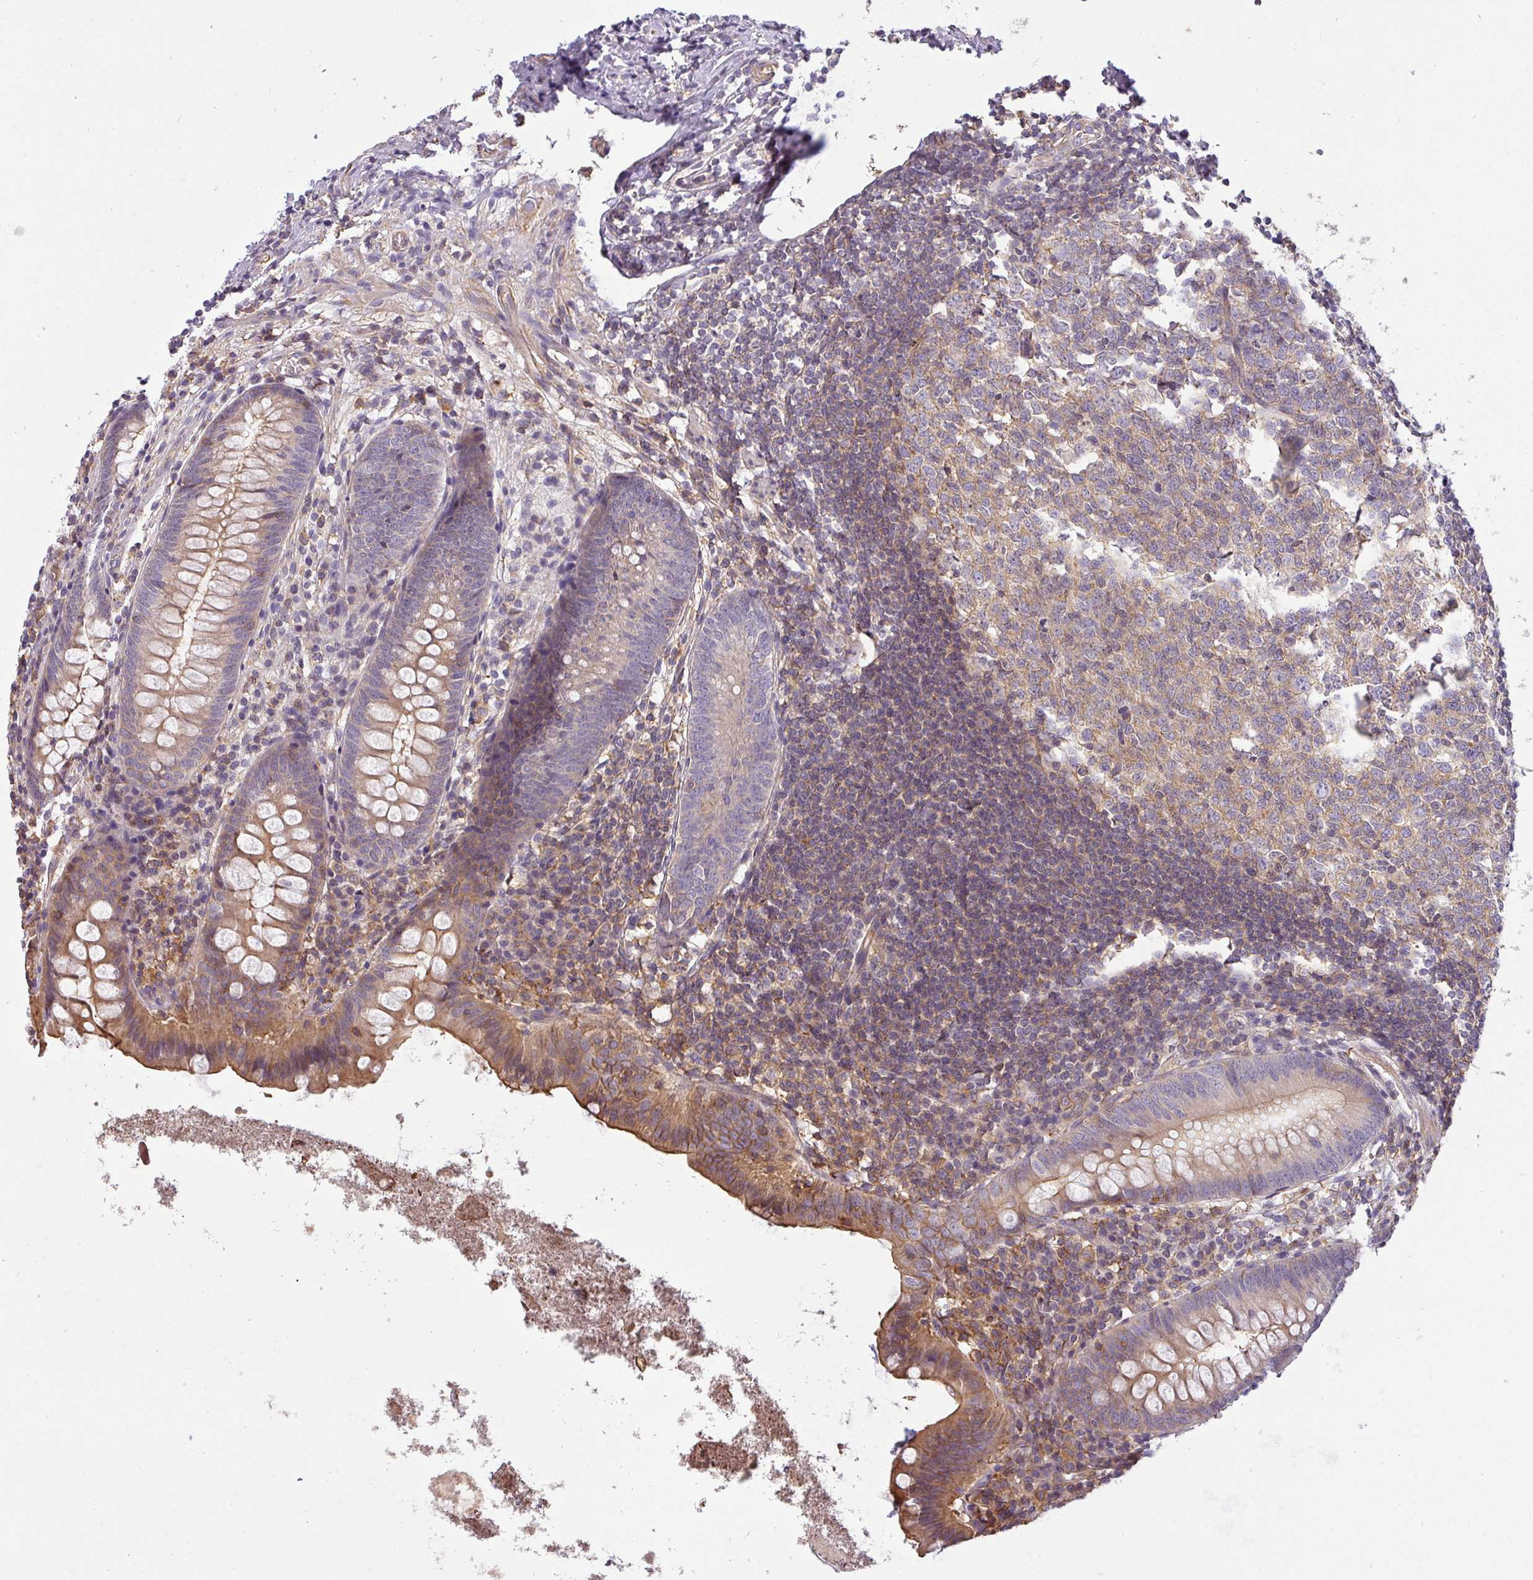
{"staining": {"intensity": "weak", "quantity": "25%-75%", "location": "cytoplasmic/membranous"}, "tissue": "appendix", "cell_type": "Glandular cells", "image_type": "normal", "snomed": [{"axis": "morphology", "description": "Normal tissue, NOS"}, {"axis": "topography", "description": "Appendix"}], "caption": "A brown stain shows weak cytoplasmic/membranous staining of a protein in glandular cells of benign human appendix. The staining is performed using DAB brown chromogen to label protein expression. The nuclei are counter-stained blue using hematoxylin.", "gene": "ZNF835", "patient": {"sex": "female", "age": 51}}